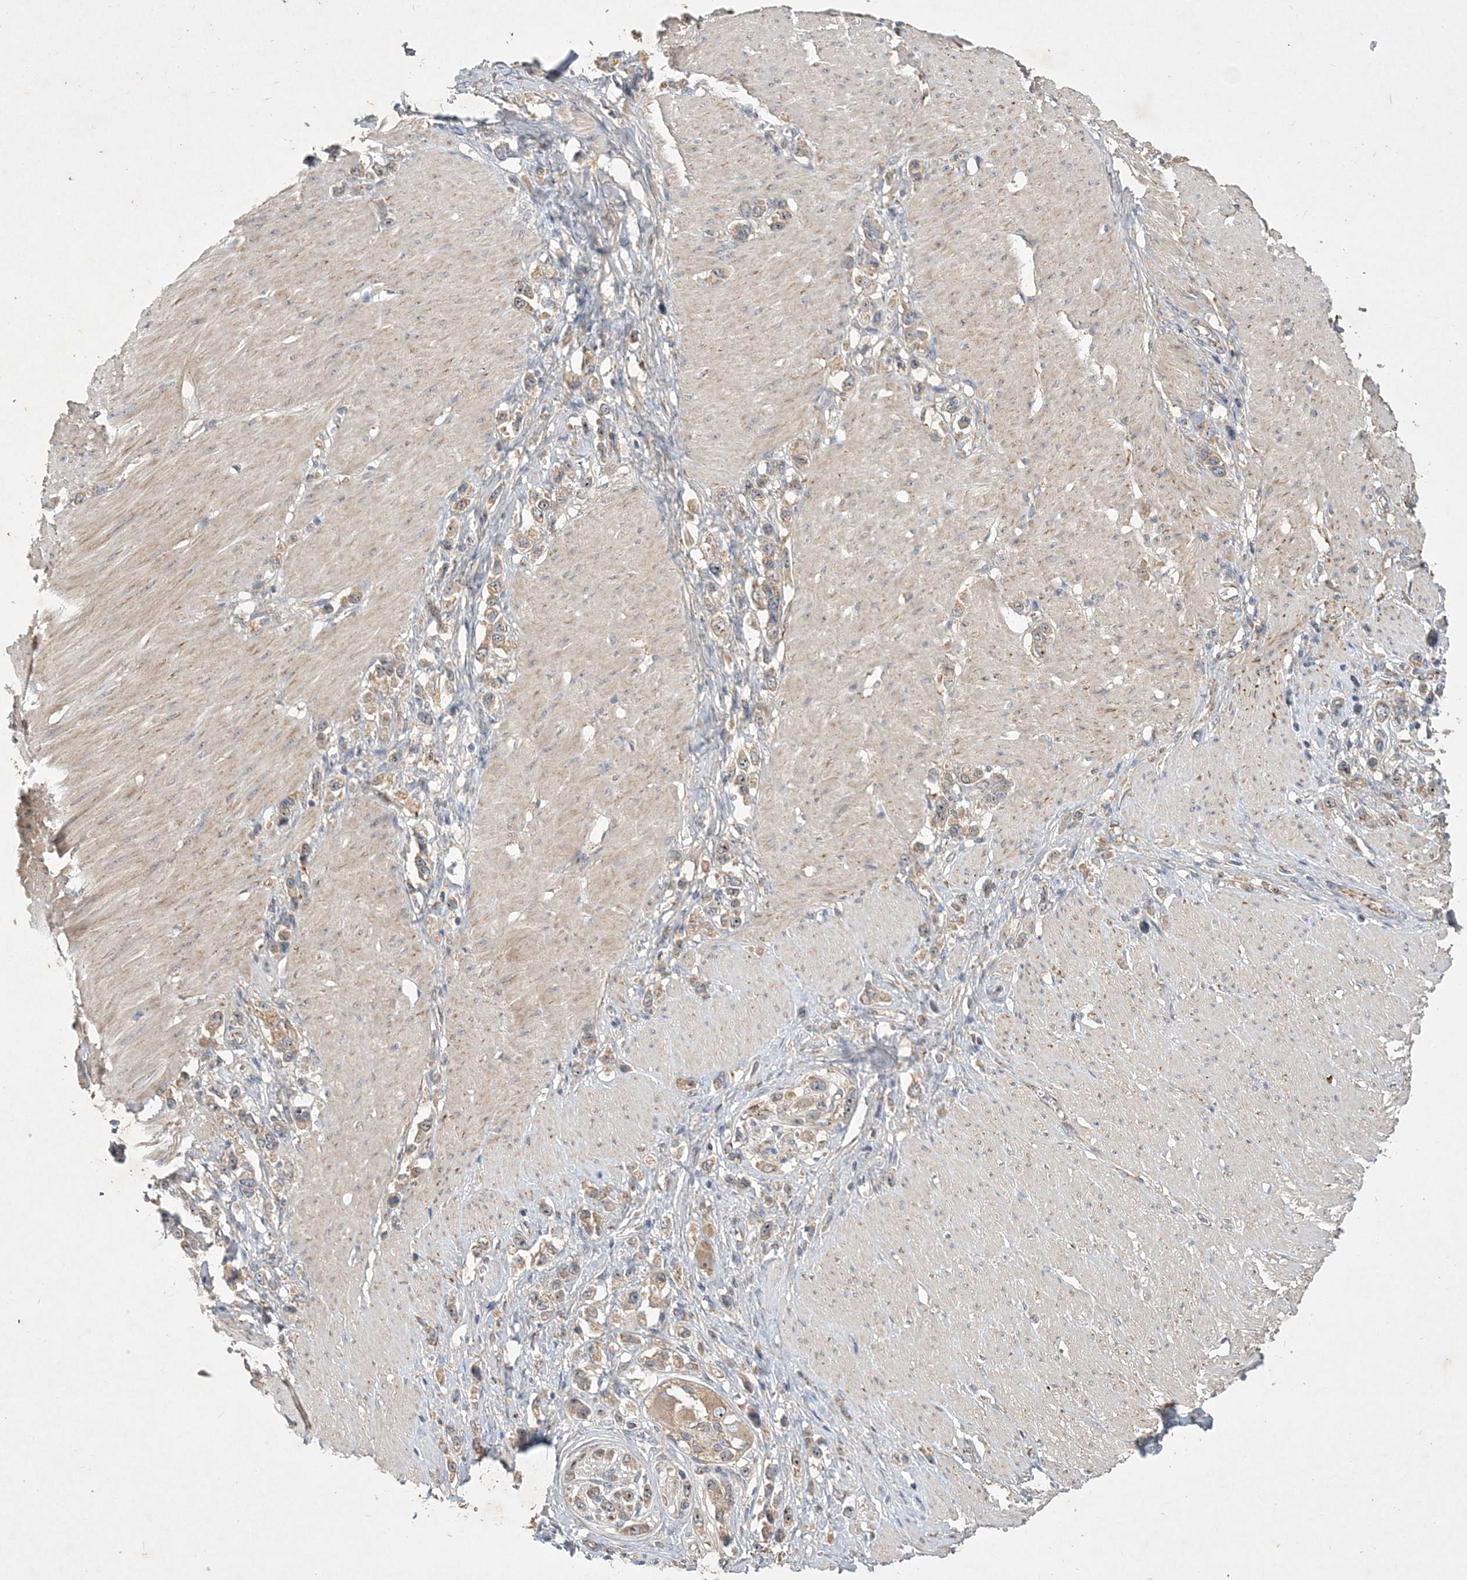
{"staining": {"intensity": "weak", "quantity": ">75%", "location": "cytoplasmic/membranous,nuclear"}, "tissue": "stomach cancer", "cell_type": "Tumor cells", "image_type": "cancer", "snomed": [{"axis": "morphology", "description": "Normal tissue, NOS"}, {"axis": "morphology", "description": "Adenocarcinoma, NOS"}, {"axis": "topography", "description": "Stomach, upper"}, {"axis": "topography", "description": "Stomach"}], "caption": "Approximately >75% of tumor cells in human stomach cancer reveal weak cytoplasmic/membranous and nuclear protein staining as visualized by brown immunohistochemical staining.", "gene": "FEZ2", "patient": {"sex": "female", "age": 65}}